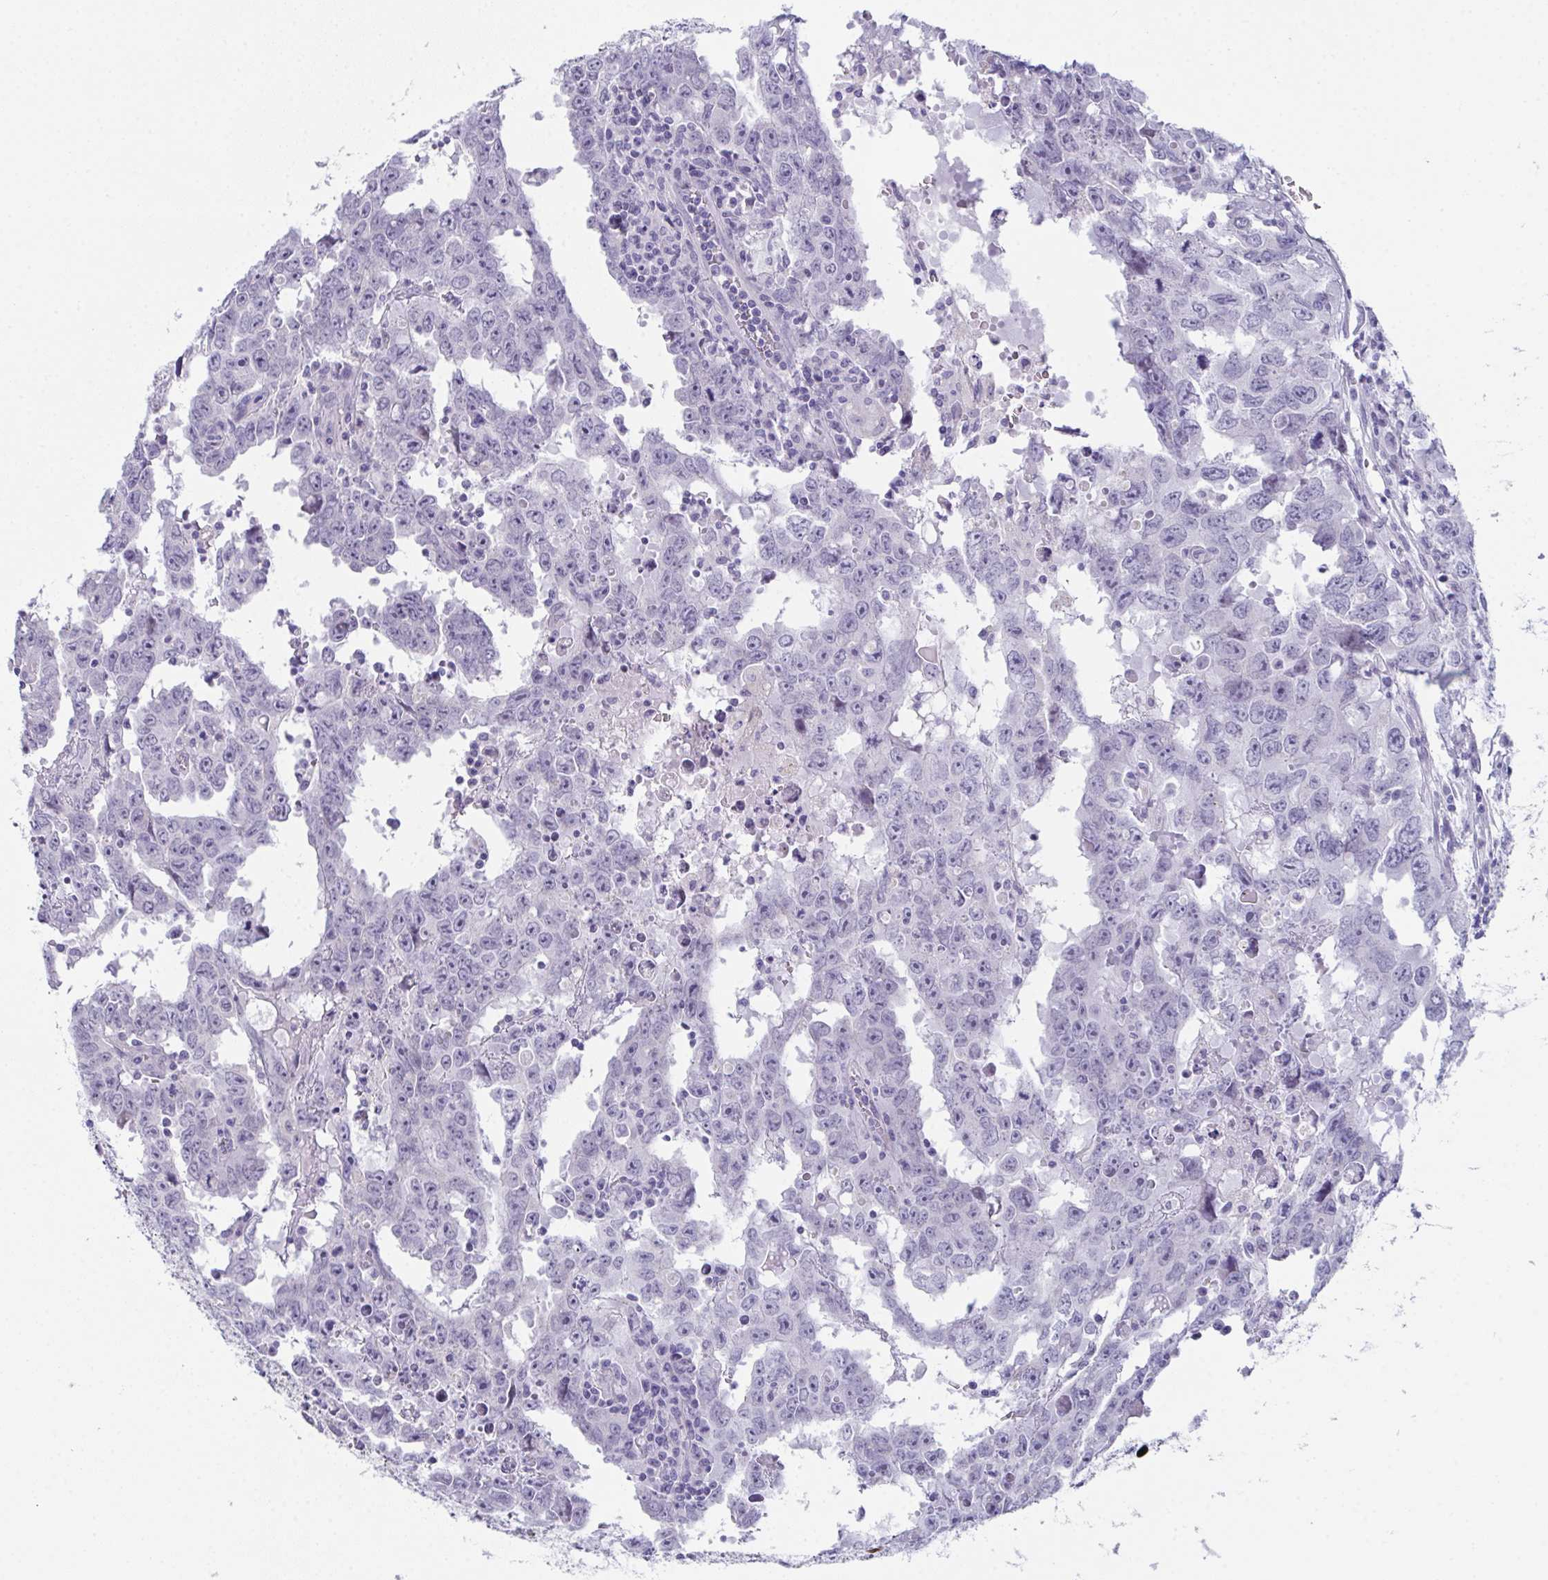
{"staining": {"intensity": "negative", "quantity": "none", "location": "none"}, "tissue": "testis cancer", "cell_type": "Tumor cells", "image_type": "cancer", "snomed": [{"axis": "morphology", "description": "Carcinoma, Embryonal, NOS"}, {"axis": "topography", "description": "Testis"}], "caption": "The photomicrograph shows no significant expression in tumor cells of embryonal carcinoma (testis).", "gene": "TEX19", "patient": {"sex": "male", "age": 22}}